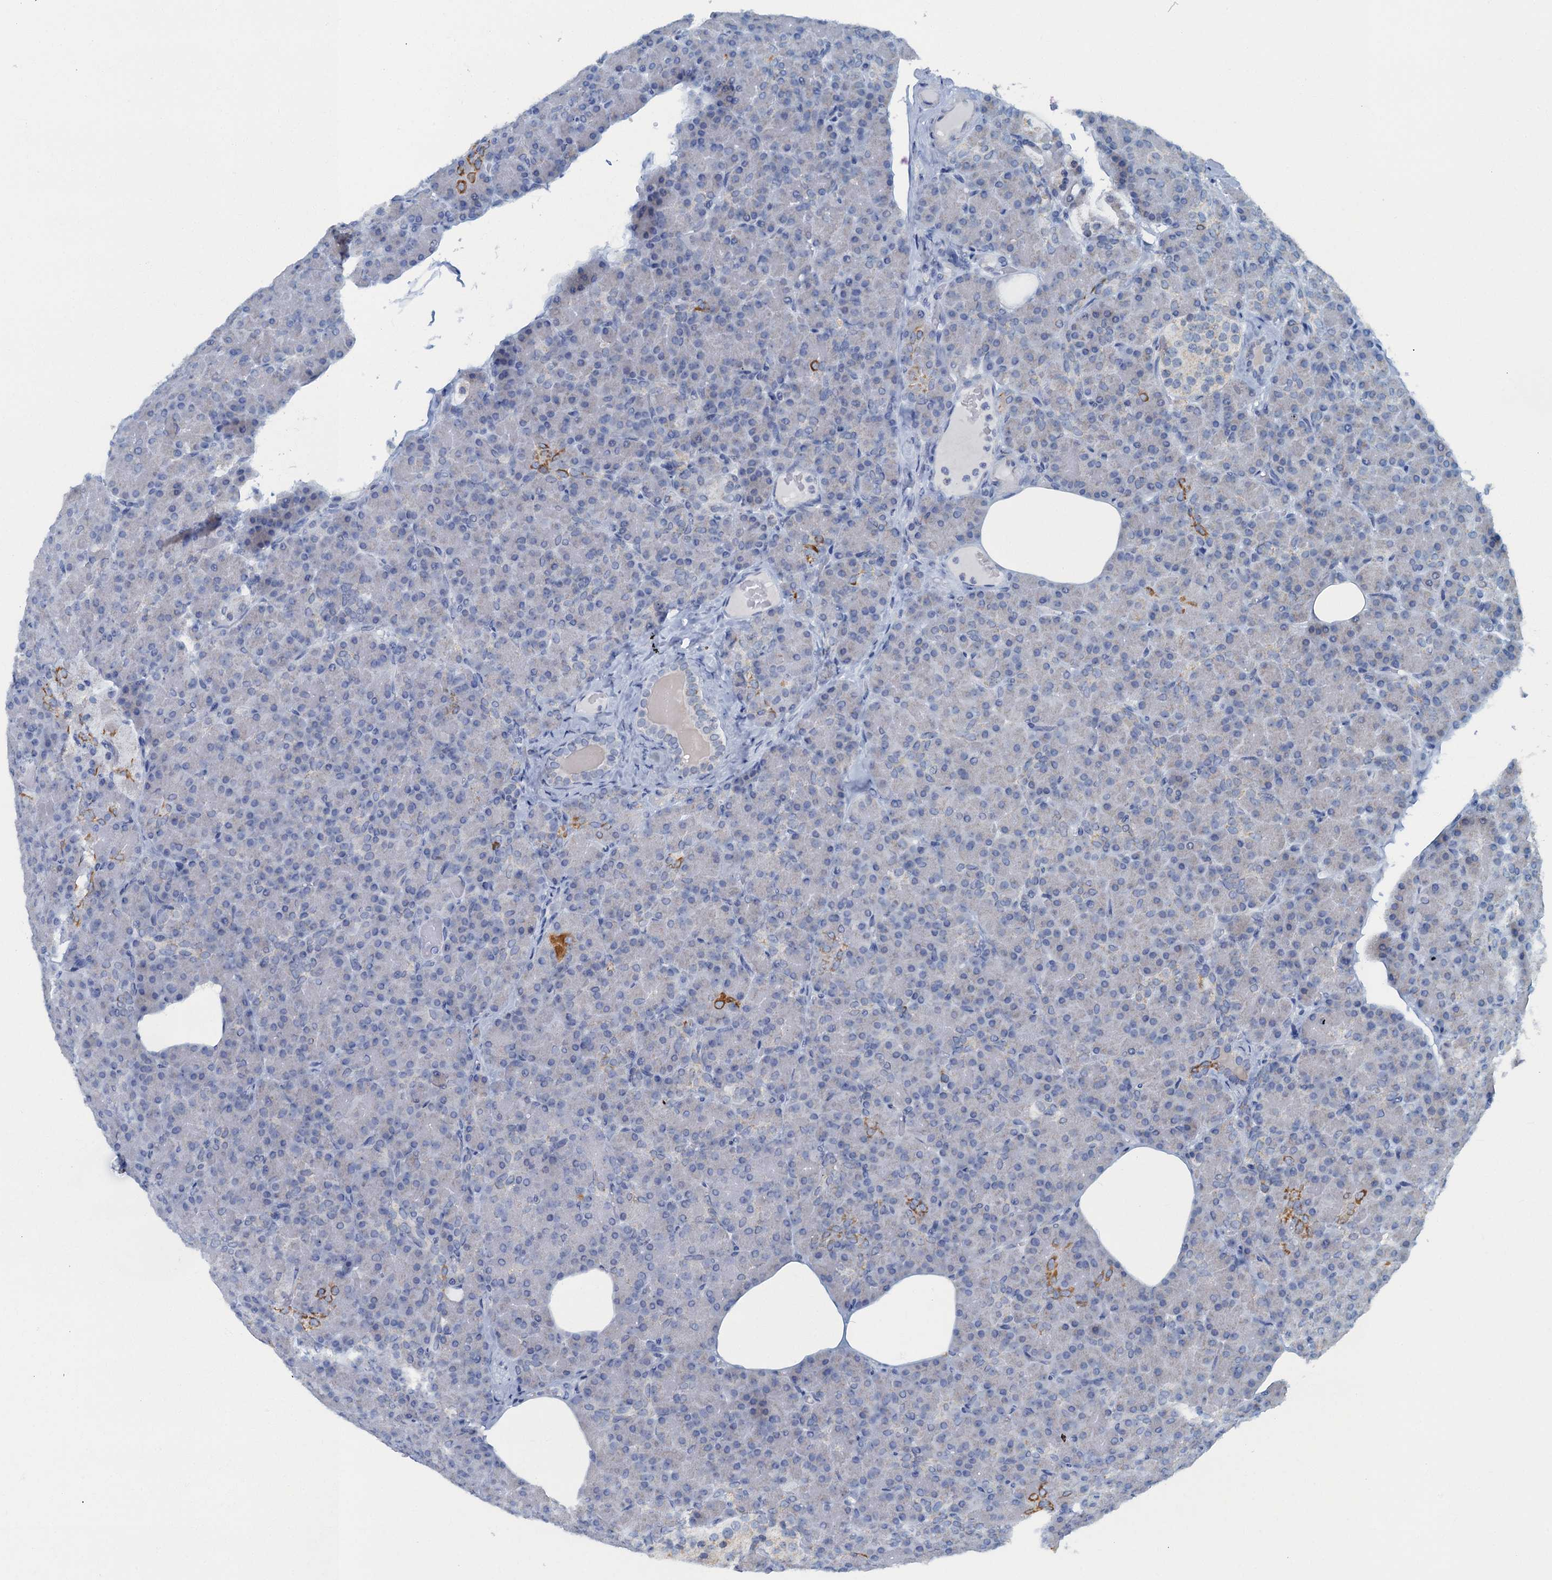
{"staining": {"intensity": "moderate", "quantity": "<25%", "location": "cytoplasmic/membranous"}, "tissue": "pancreas", "cell_type": "Exocrine glandular cells", "image_type": "normal", "snomed": [{"axis": "morphology", "description": "Normal tissue, NOS"}, {"axis": "topography", "description": "Pancreas"}], "caption": "Brown immunohistochemical staining in benign human pancreas exhibits moderate cytoplasmic/membranous positivity in about <25% of exocrine glandular cells.", "gene": "RAD9B", "patient": {"sex": "female", "age": 43}}